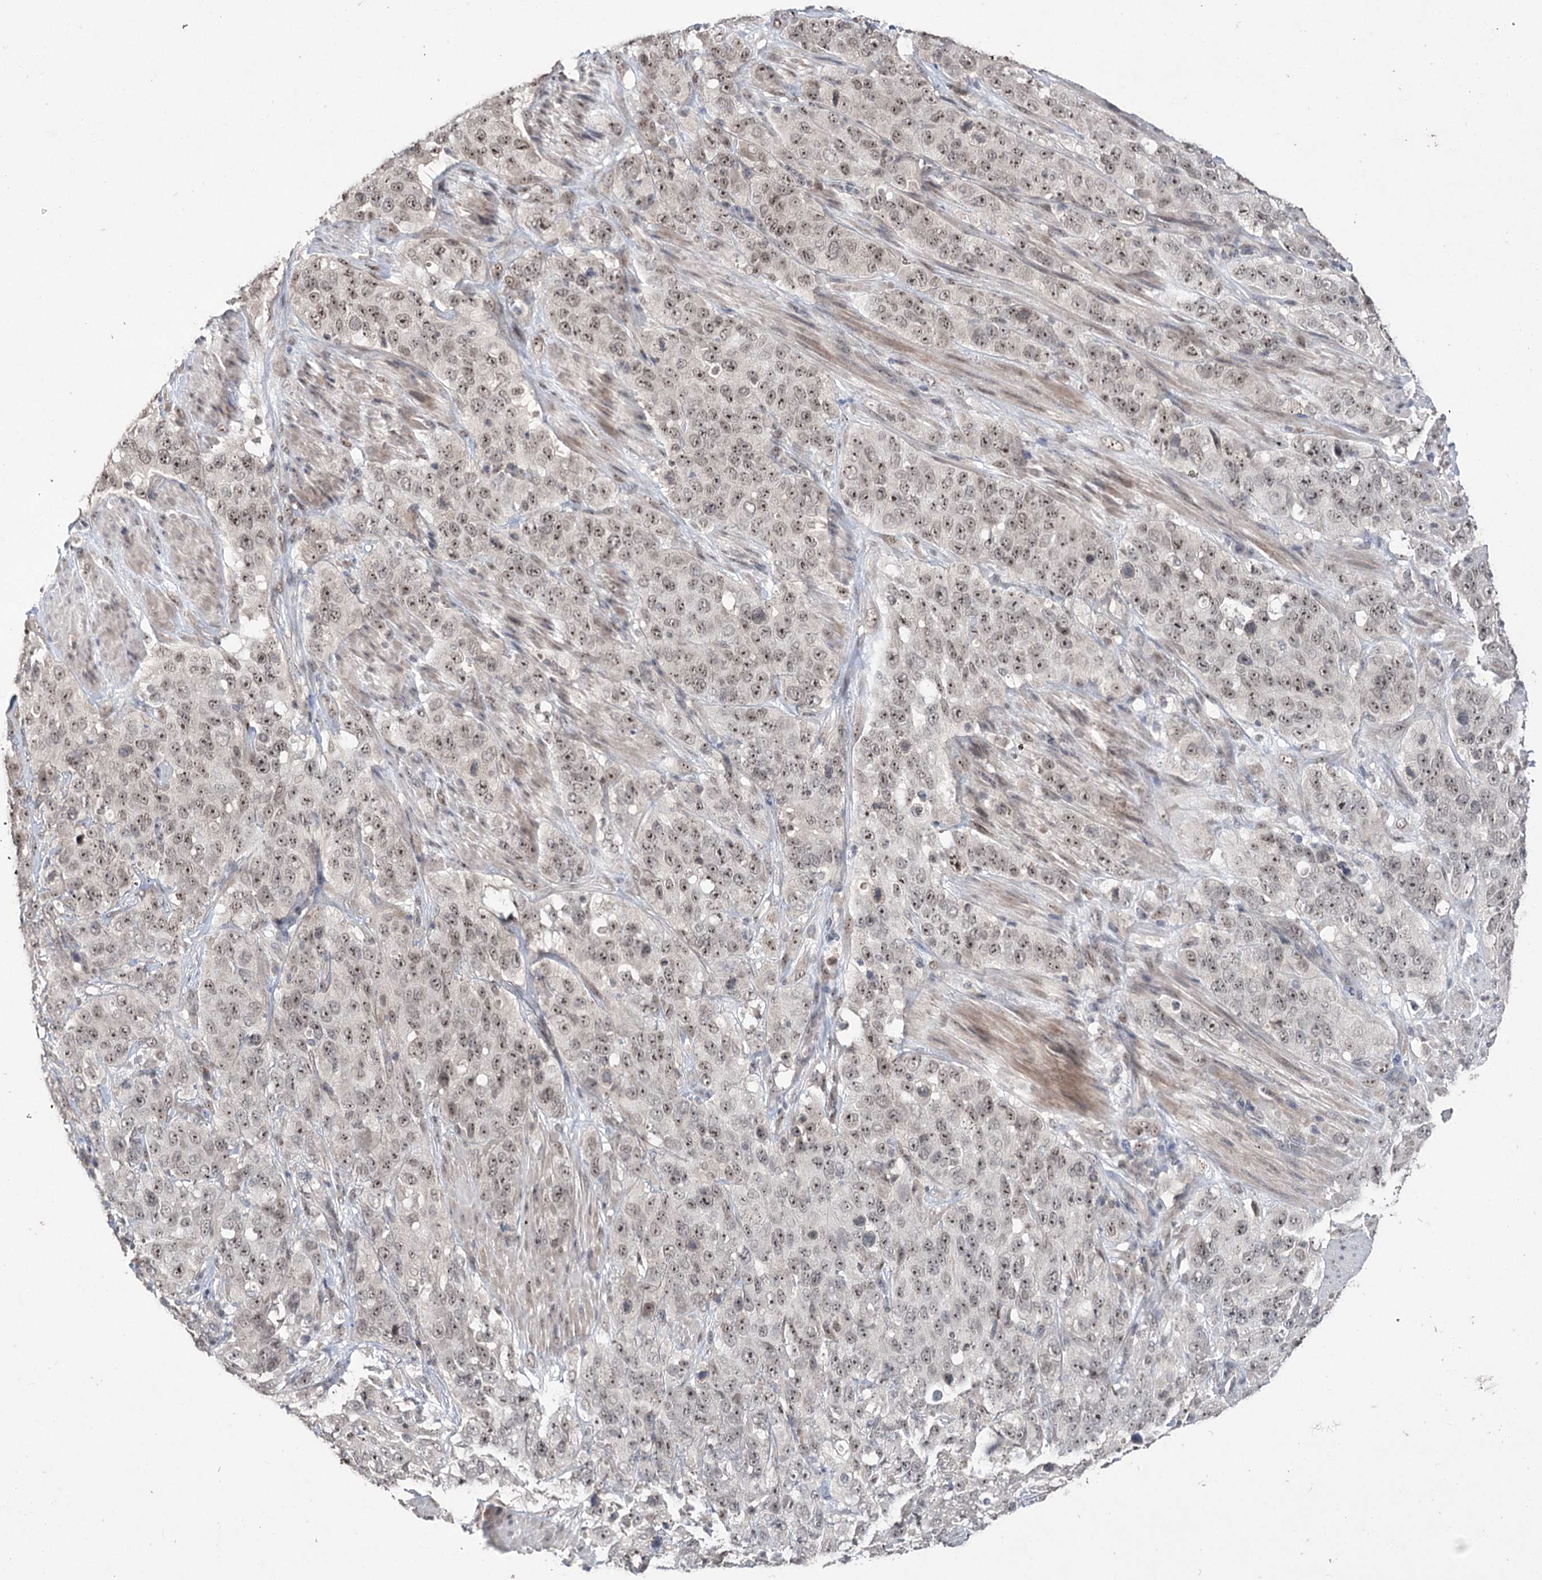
{"staining": {"intensity": "weak", "quantity": "25%-75%", "location": "nuclear"}, "tissue": "stomach cancer", "cell_type": "Tumor cells", "image_type": "cancer", "snomed": [{"axis": "morphology", "description": "Adenocarcinoma, NOS"}, {"axis": "topography", "description": "Stomach"}], "caption": "Protein staining exhibits weak nuclear expression in approximately 25%-75% of tumor cells in stomach cancer (adenocarcinoma).", "gene": "VGLL4", "patient": {"sex": "male", "age": 48}}